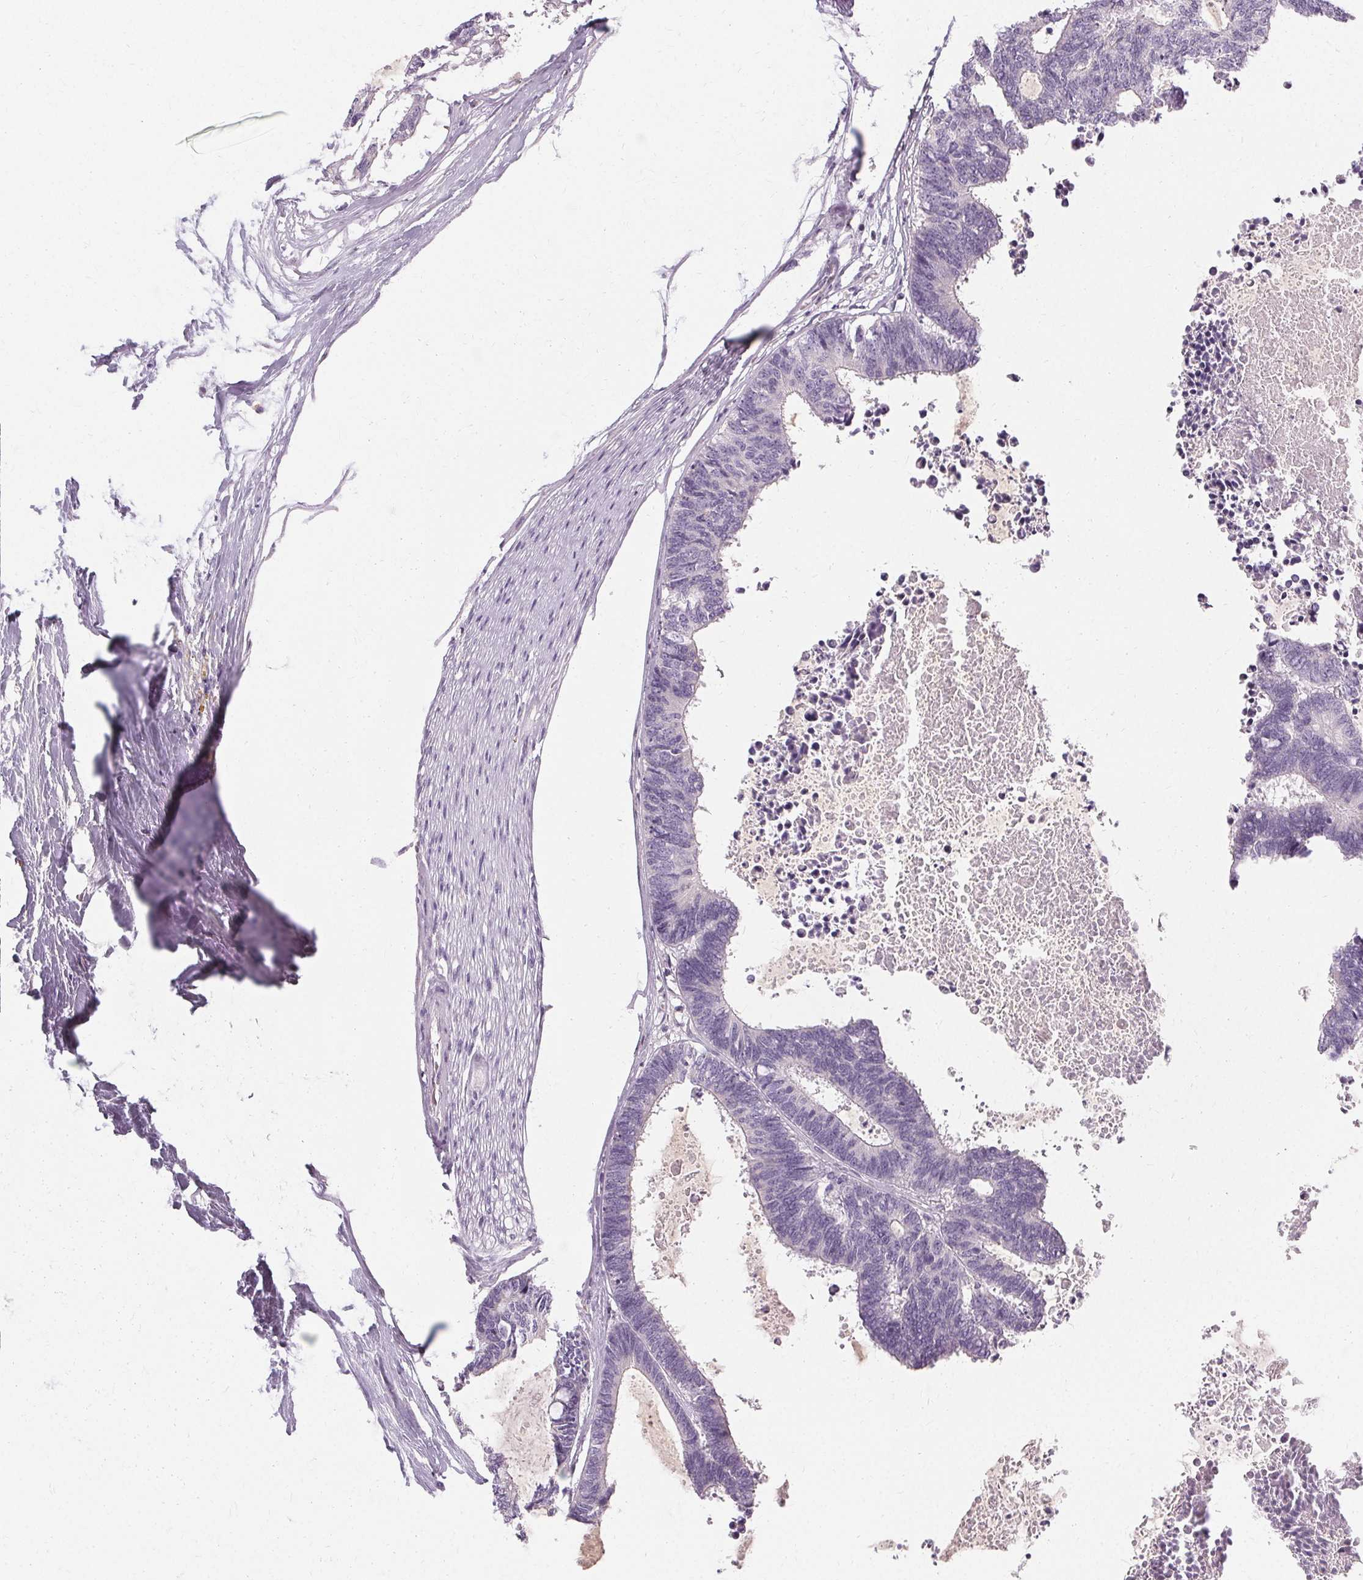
{"staining": {"intensity": "negative", "quantity": "none", "location": "none"}, "tissue": "colorectal cancer", "cell_type": "Tumor cells", "image_type": "cancer", "snomed": [{"axis": "morphology", "description": "Adenocarcinoma, NOS"}, {"axis": "topography", "description": "Colon"}, {"axis": "topography", "description": "Rectum"}], "caption": "This photomicrograph is of adenocarcinoma (colorectal) stained with immunohistochemistry (IHC) to label a protein in brown with the nuclei are counter-stained blue. There is no positivity in tumor cells.", "gene": "FCRL3", "patient": {"sex": "male", "age": 57}}